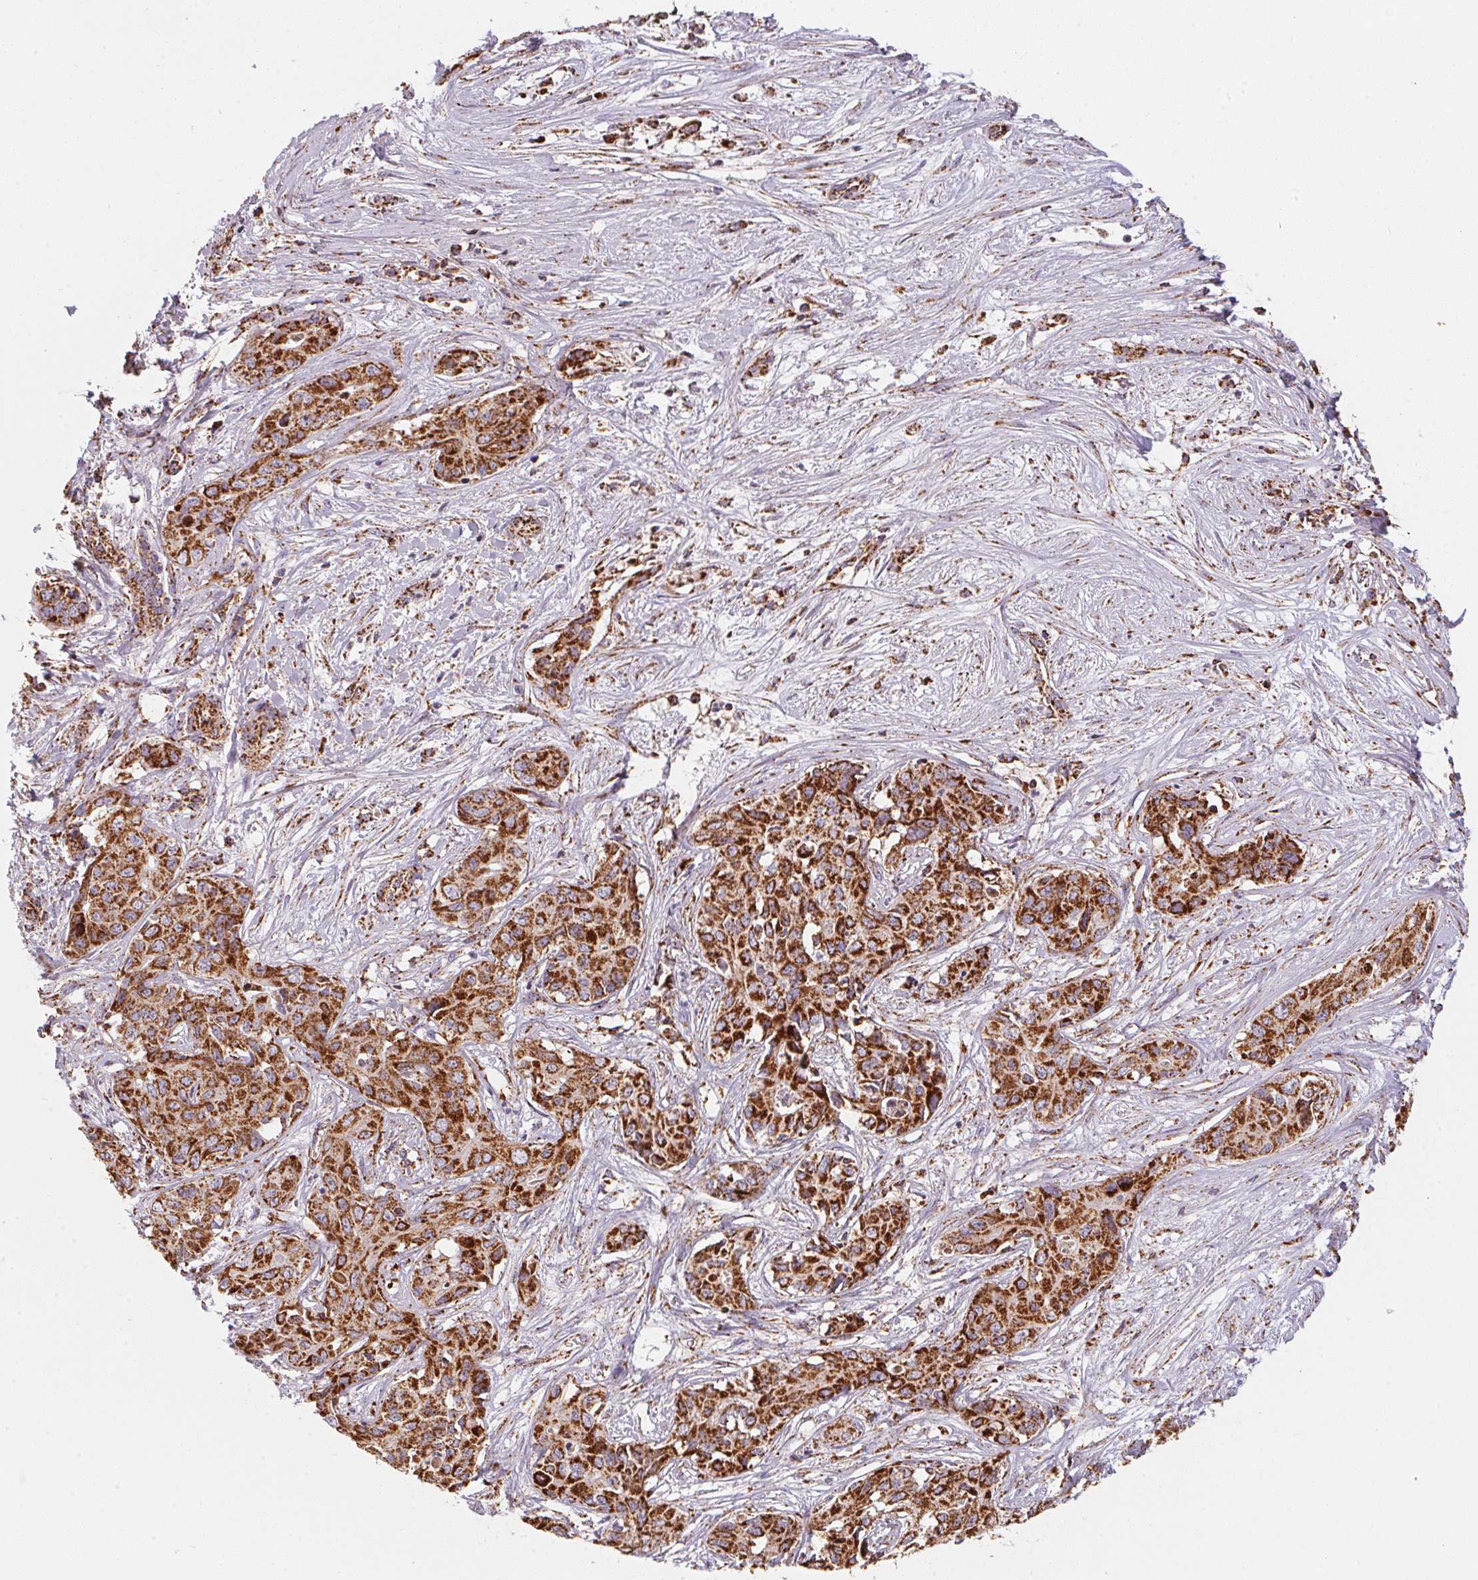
{"staining": {"intensity": "strong", "quantity": ">75%", "location": "cytoplasmic/membranous"}, "tissue": "liver cancer", "cell_type": "Tumor cells", "image_type": "cancer", "snomed": [{"axis": "morphology", "description": "Cholangiocarcinoma"}, {"axis": "topography", "description": "Liver"}], "caption": "The immunohistochemical stain labels strong cytoplasmic/membranous staining in tumor cells of cholangiocarcinoma (liver) tissue.", "gene": "NDUFS2", "patient": {"sex": "female", "age": 65}}